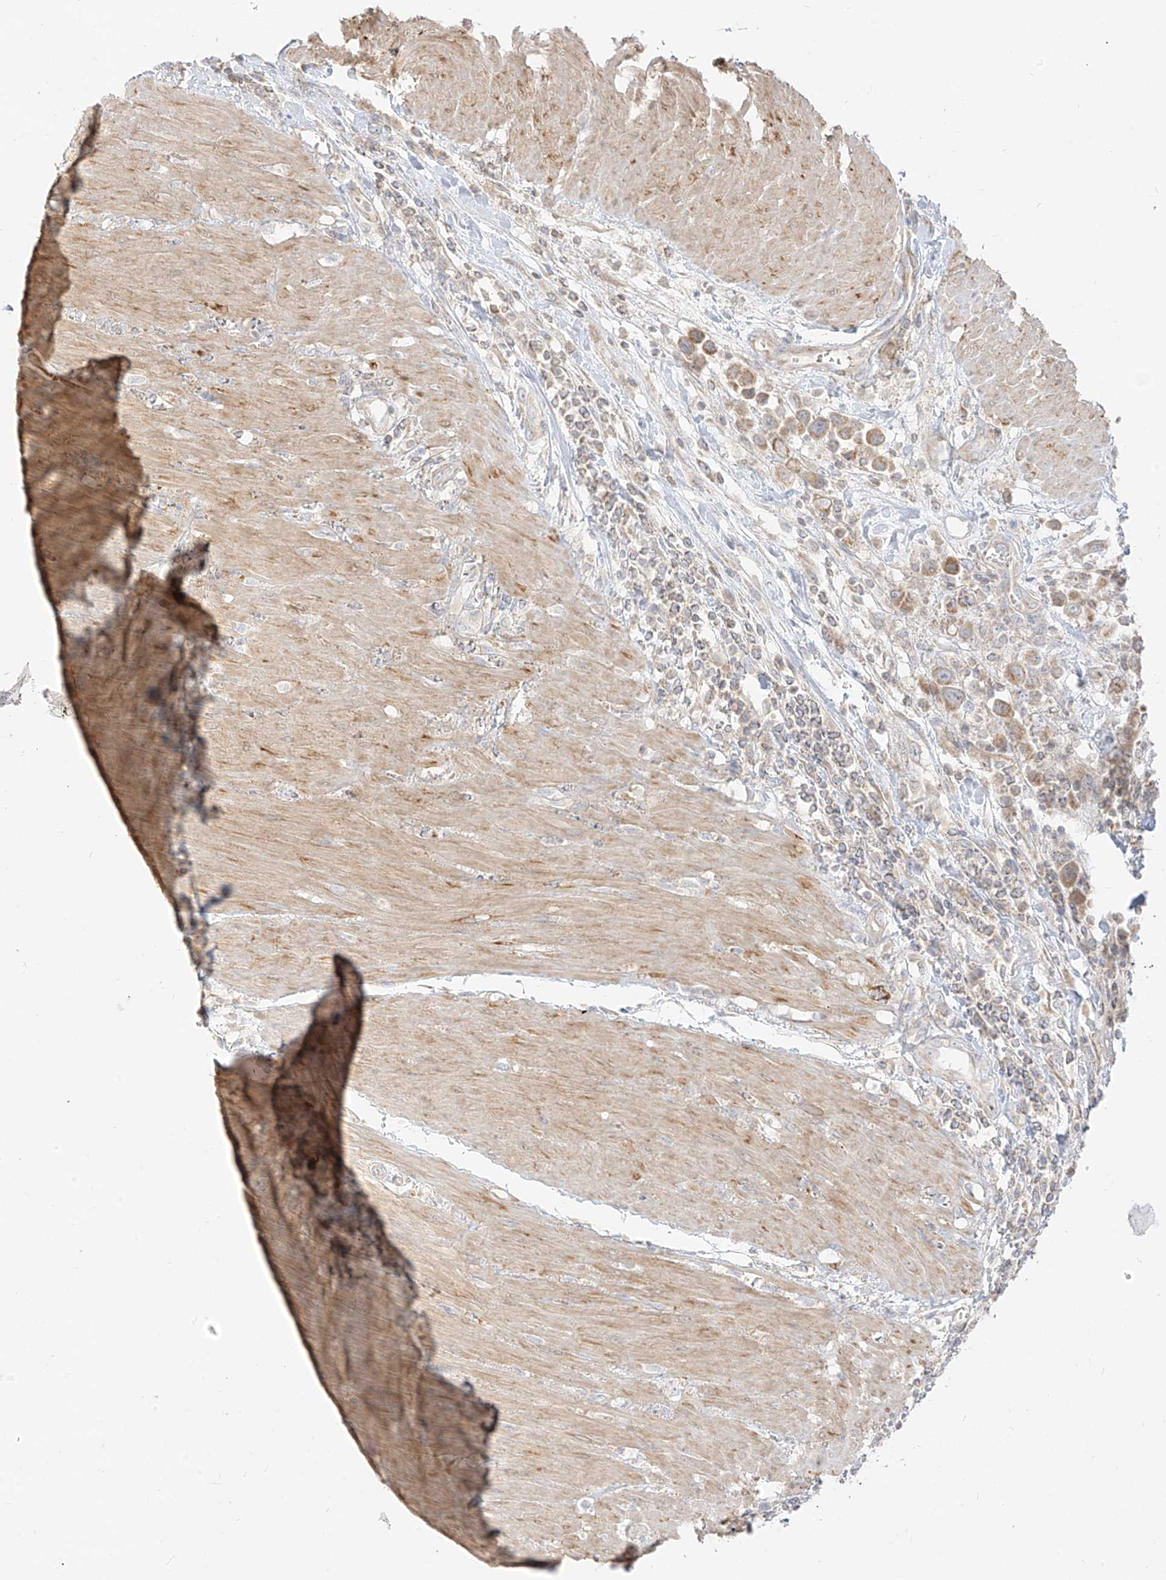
{"staining": {"intensity": "moderate", "quantity": ">75%", "location": "cytoplasmic/membranous"}, "tissue": "urothelial cancer", "cell_type": "Tumor cells", "image_type": "cancer", "snomed": [{"axis": "morphology", "description": "Urothelial carcinoma, High grade"}, {"axis": "topography", "description": "Urinary bladder"}], "caption": "Brown immunohistochemical staining in high-grade urothelial carcinoma demonstrates moderate cytoplasmic/membranous positivity in about >75% of tumor cells. (Stains: DAB in brown, nuclei in blue, Microscopy: brightfield microscopy at high magnification).", "gene": "ZIM3", "patient": {"sex": "male", "age": 50}}